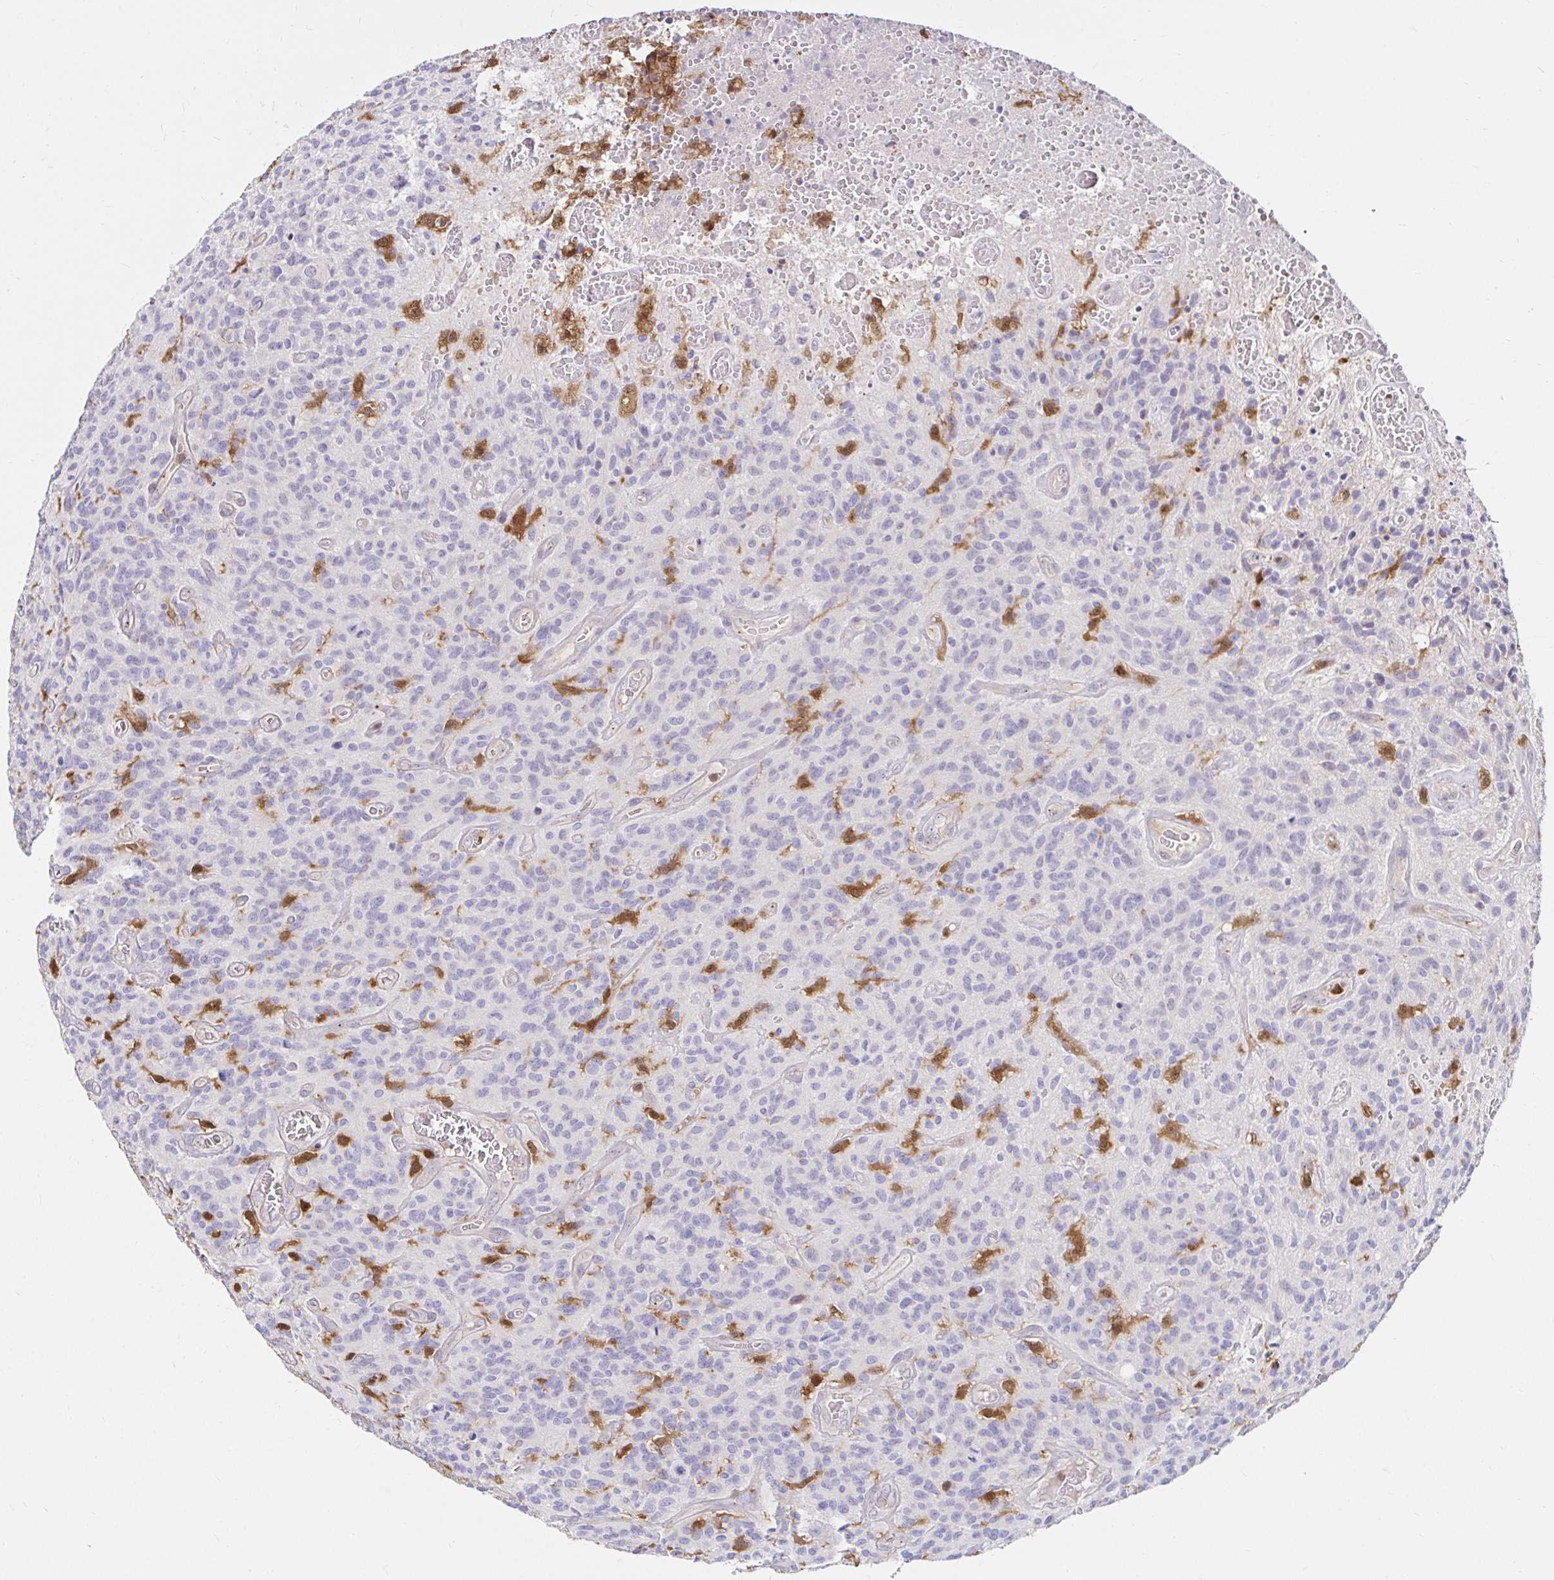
{"staining": {"intensity": "negative", "quantity": "none", "location": "none"}, "tissue": "glioma", "cell_type": "Tumor cells", "image_type": "cancer", "snomed": [{"axis": "morphology", "description": "Glioma, malignant, High grade"}, {"axis": "topography", "description": "Brain"}], "caption": "Tumor cells show no significant protein positivity in glioma.", "gene": "PYCARD", "patient": {"sex": "male", "age": 76}}